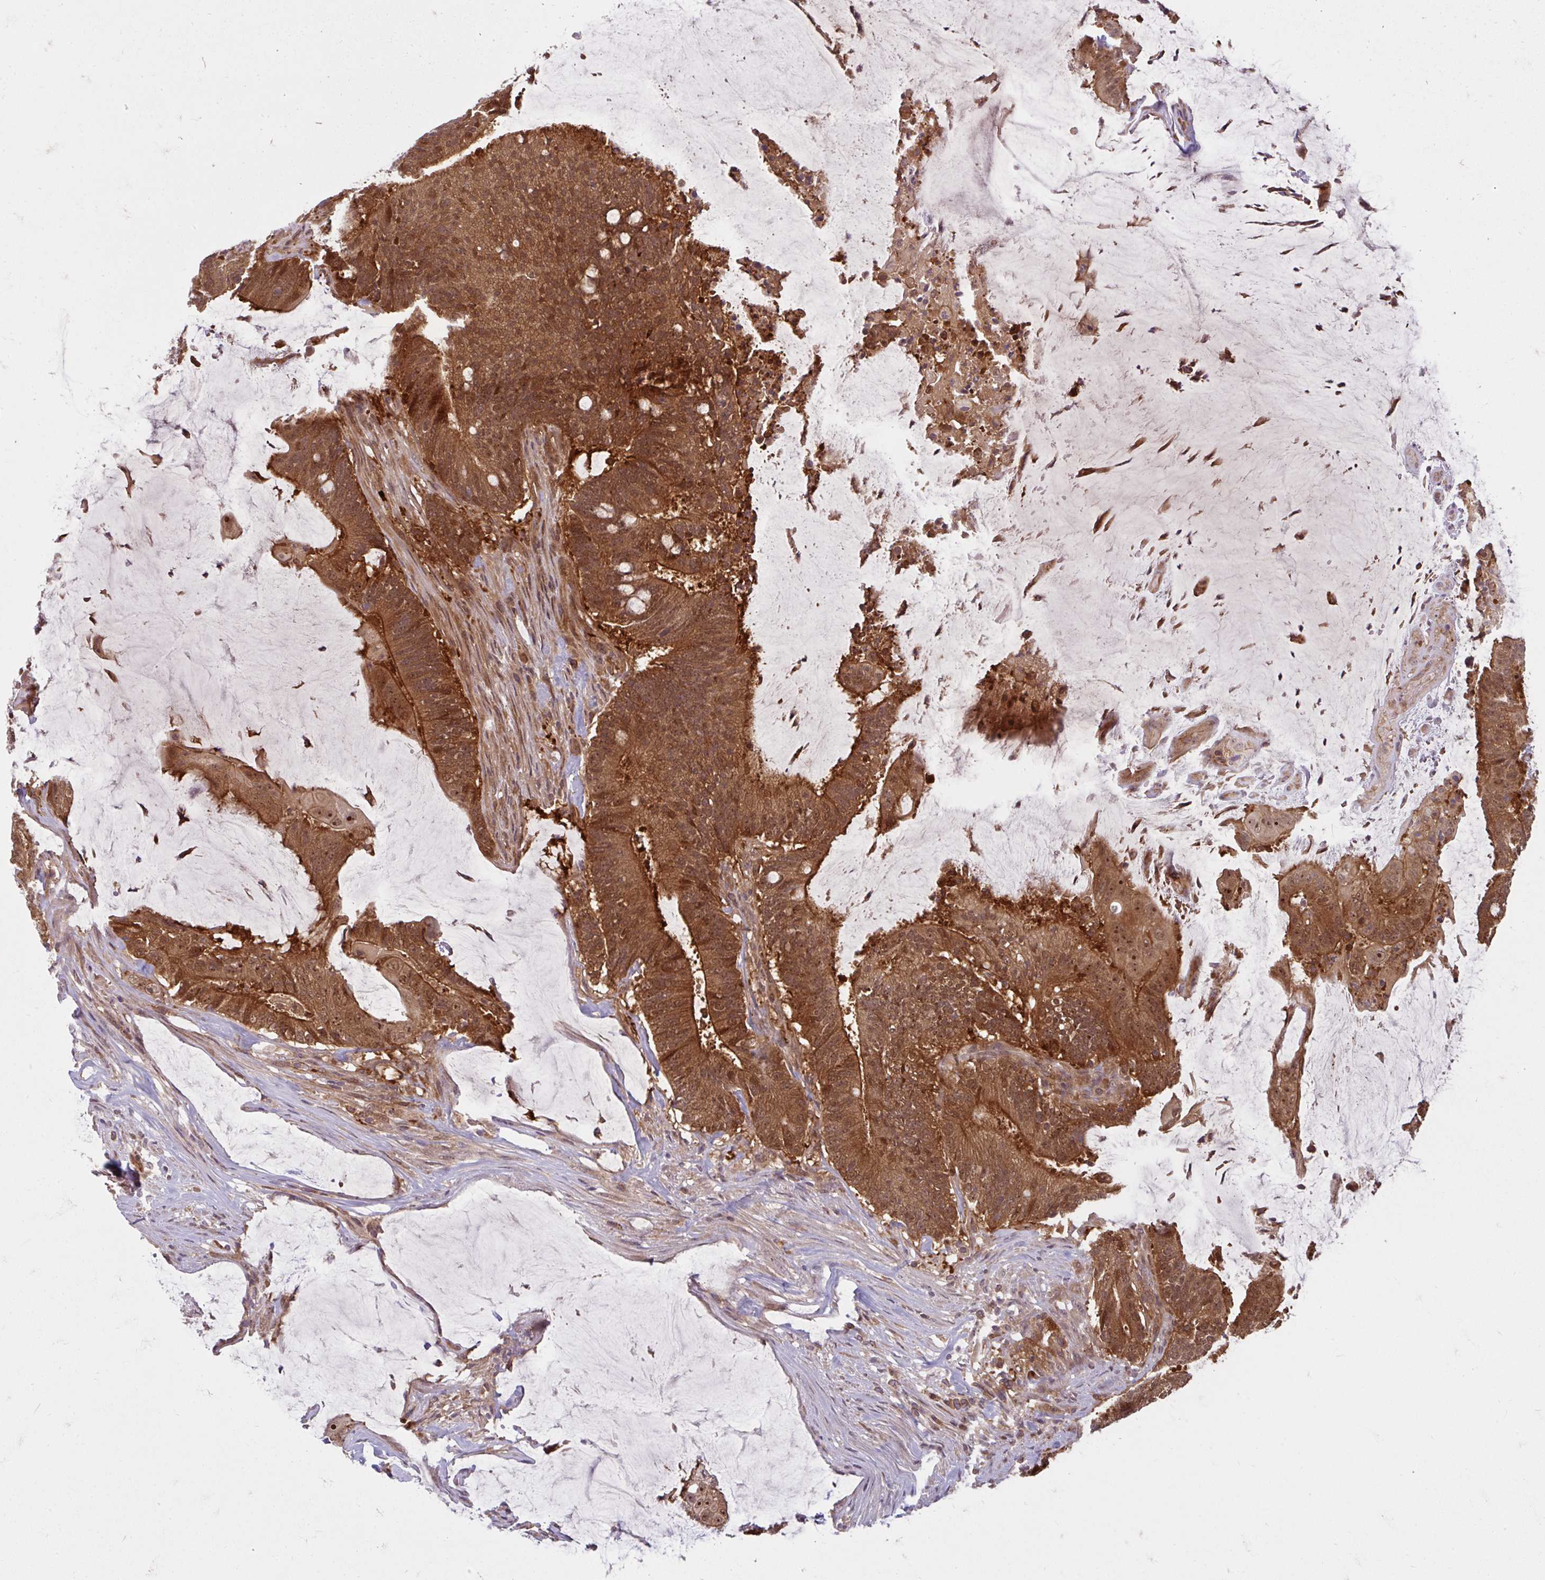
{"staining": {"intensity": "strong", "quantity": ">75%", "location": "cytoplasmic/membranous,nuclear"}, "tissue": "colorectal cancer", "cell_type": "Tumor cells", "image_type": "cancer", "snomed": [{"axis": "morphology", "description": "Adenocarcinoma, NOS"}, {"axis": "topography", "description": "Colon"}], "caption": "IHC photomicrograph of human colorectal cancer (adenocarcinoma) stained for a protein (brown), which reveals high levels of strong cytoplasmic/membranous and nuclear staining in about >75% of tumor cells.", "gene": "HMBS", "patient": {"sex": "female", "age": 43}}